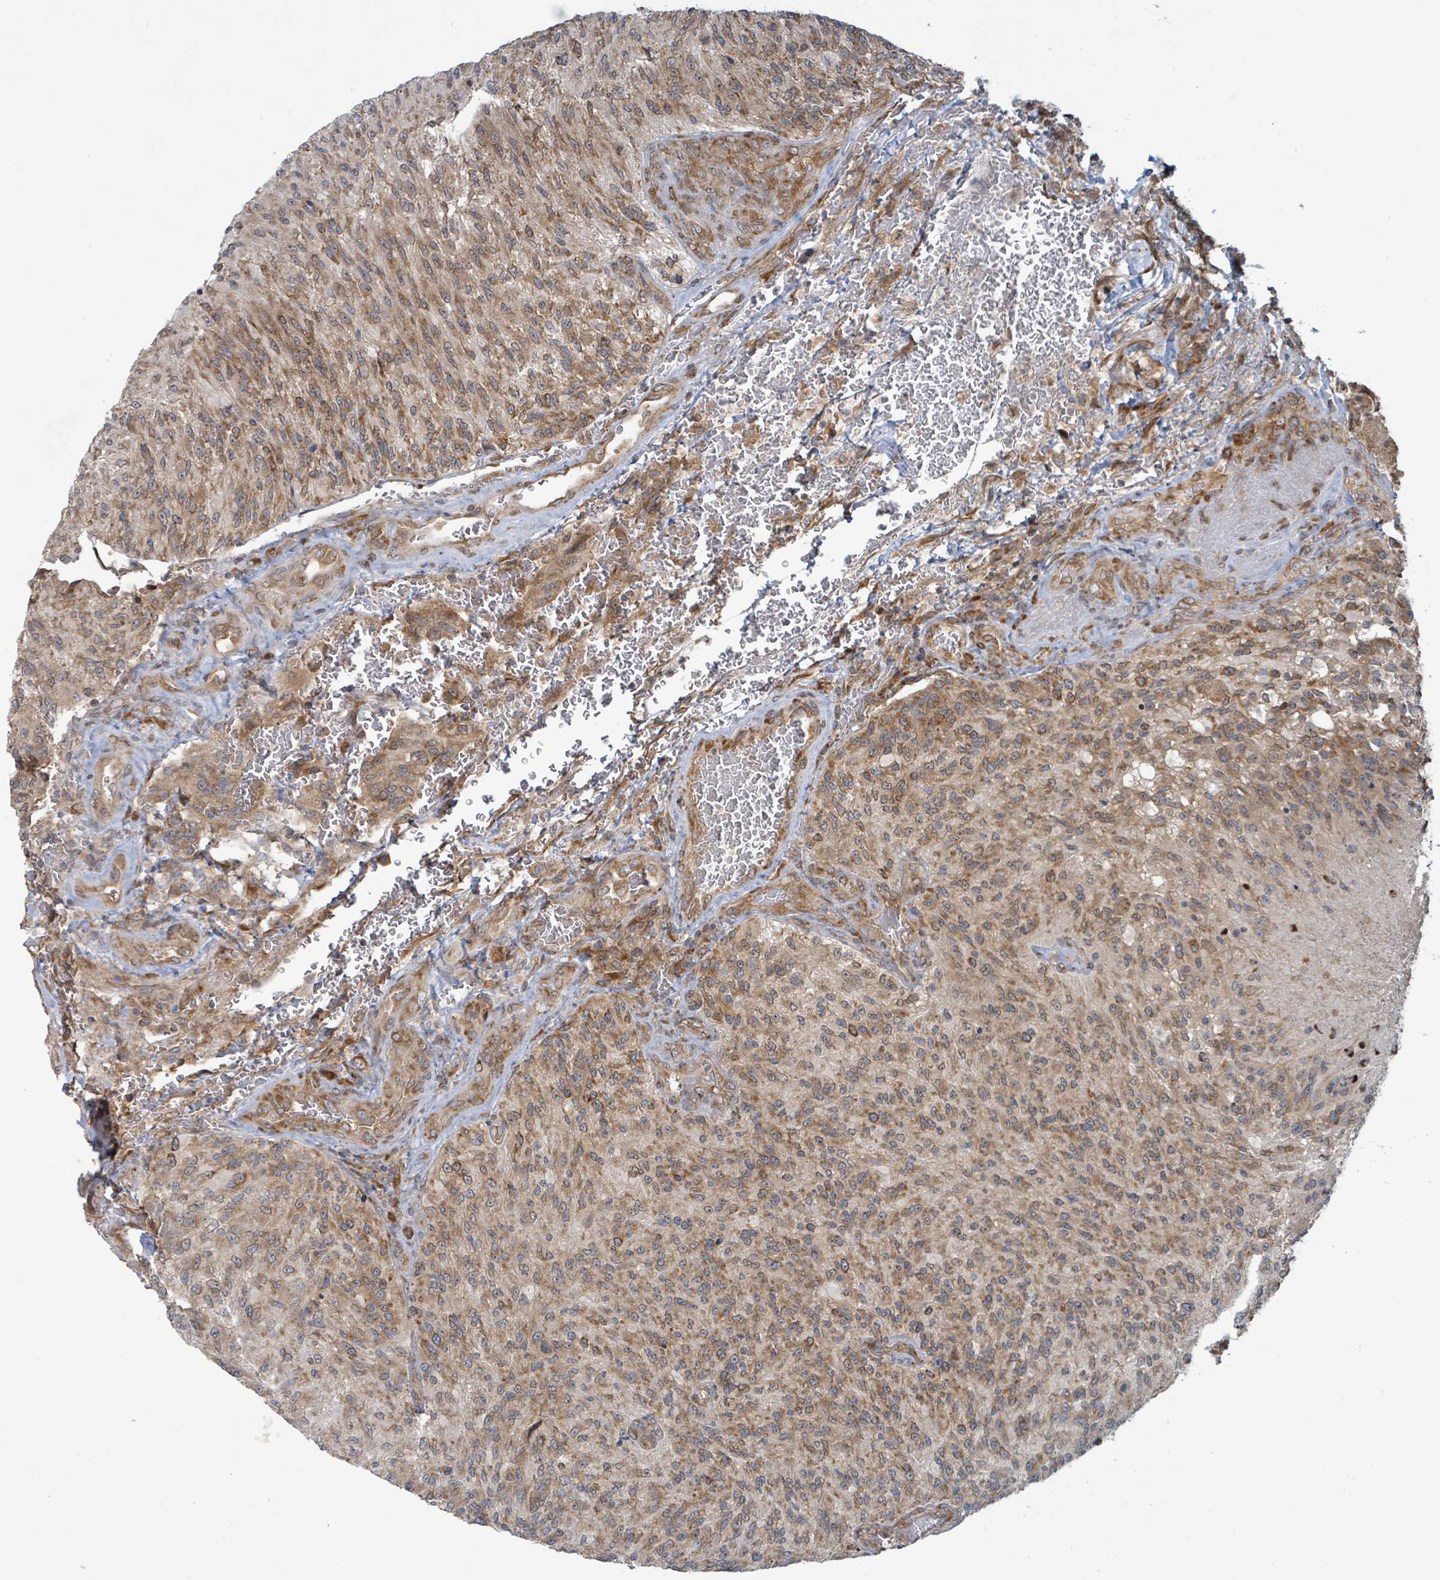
{"staining": {"intensity": "moderate", "quantity": ">75%", "location": "cytoplasmic/membranous"}, "tissue": "glioma", "cell_type": "Tumor cells", "image_type": "cancer", "snomed": [{"axis": "morphology", "description": "Normal tissue, NOS"}, {"axis": "morphology", "description": "Glioma, malignant, High grade"}, {"axis": "topography", "description": "Cerebral cortex"}], "caption": "Tumor cells demonstrate moderate cytoplasmic/membranous positivity in approximately >75% of cells in malignant high-grade glioma.", "gene": "OR51E1", "patient": {"sex": "male", "age": 56}}